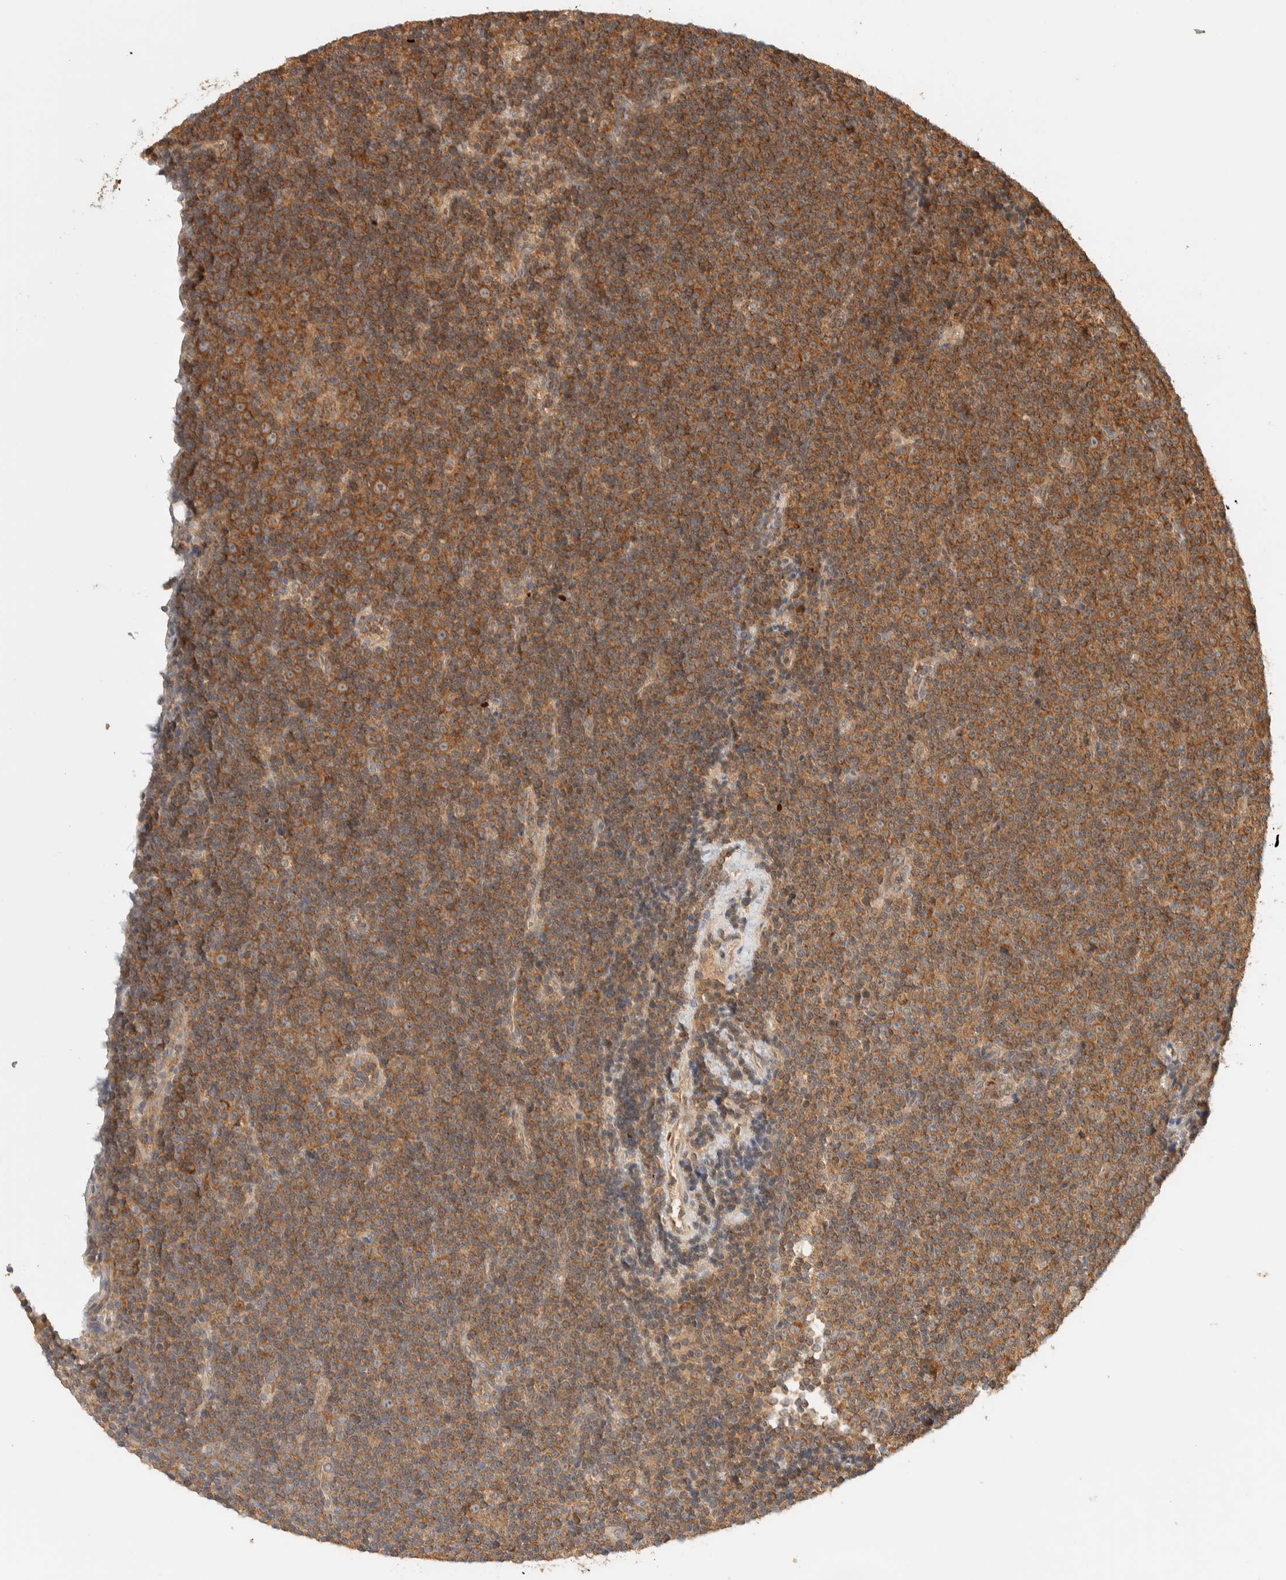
{"staining": {"intensity": "strong", "quantity": ">75%", "location": "cytoplasmic/membranous"}, "tissue": "lymphoma", "cell_type": "Tumor cells", "image_type": "cancer", "snomed": [{"axis": "morphology", "description": "Malignant lymphoma, non-Hodgkin's type, Low grade"}, {"axis": "topography", "description": "Lymph node"}], "caption": "A histopathology image of lymphoma stained for a protein shows strong cytoplasmic/membranous brown staining in tumor cells.", "gene": "TTI2", "patient": {"sex": "female", "age": 67}}